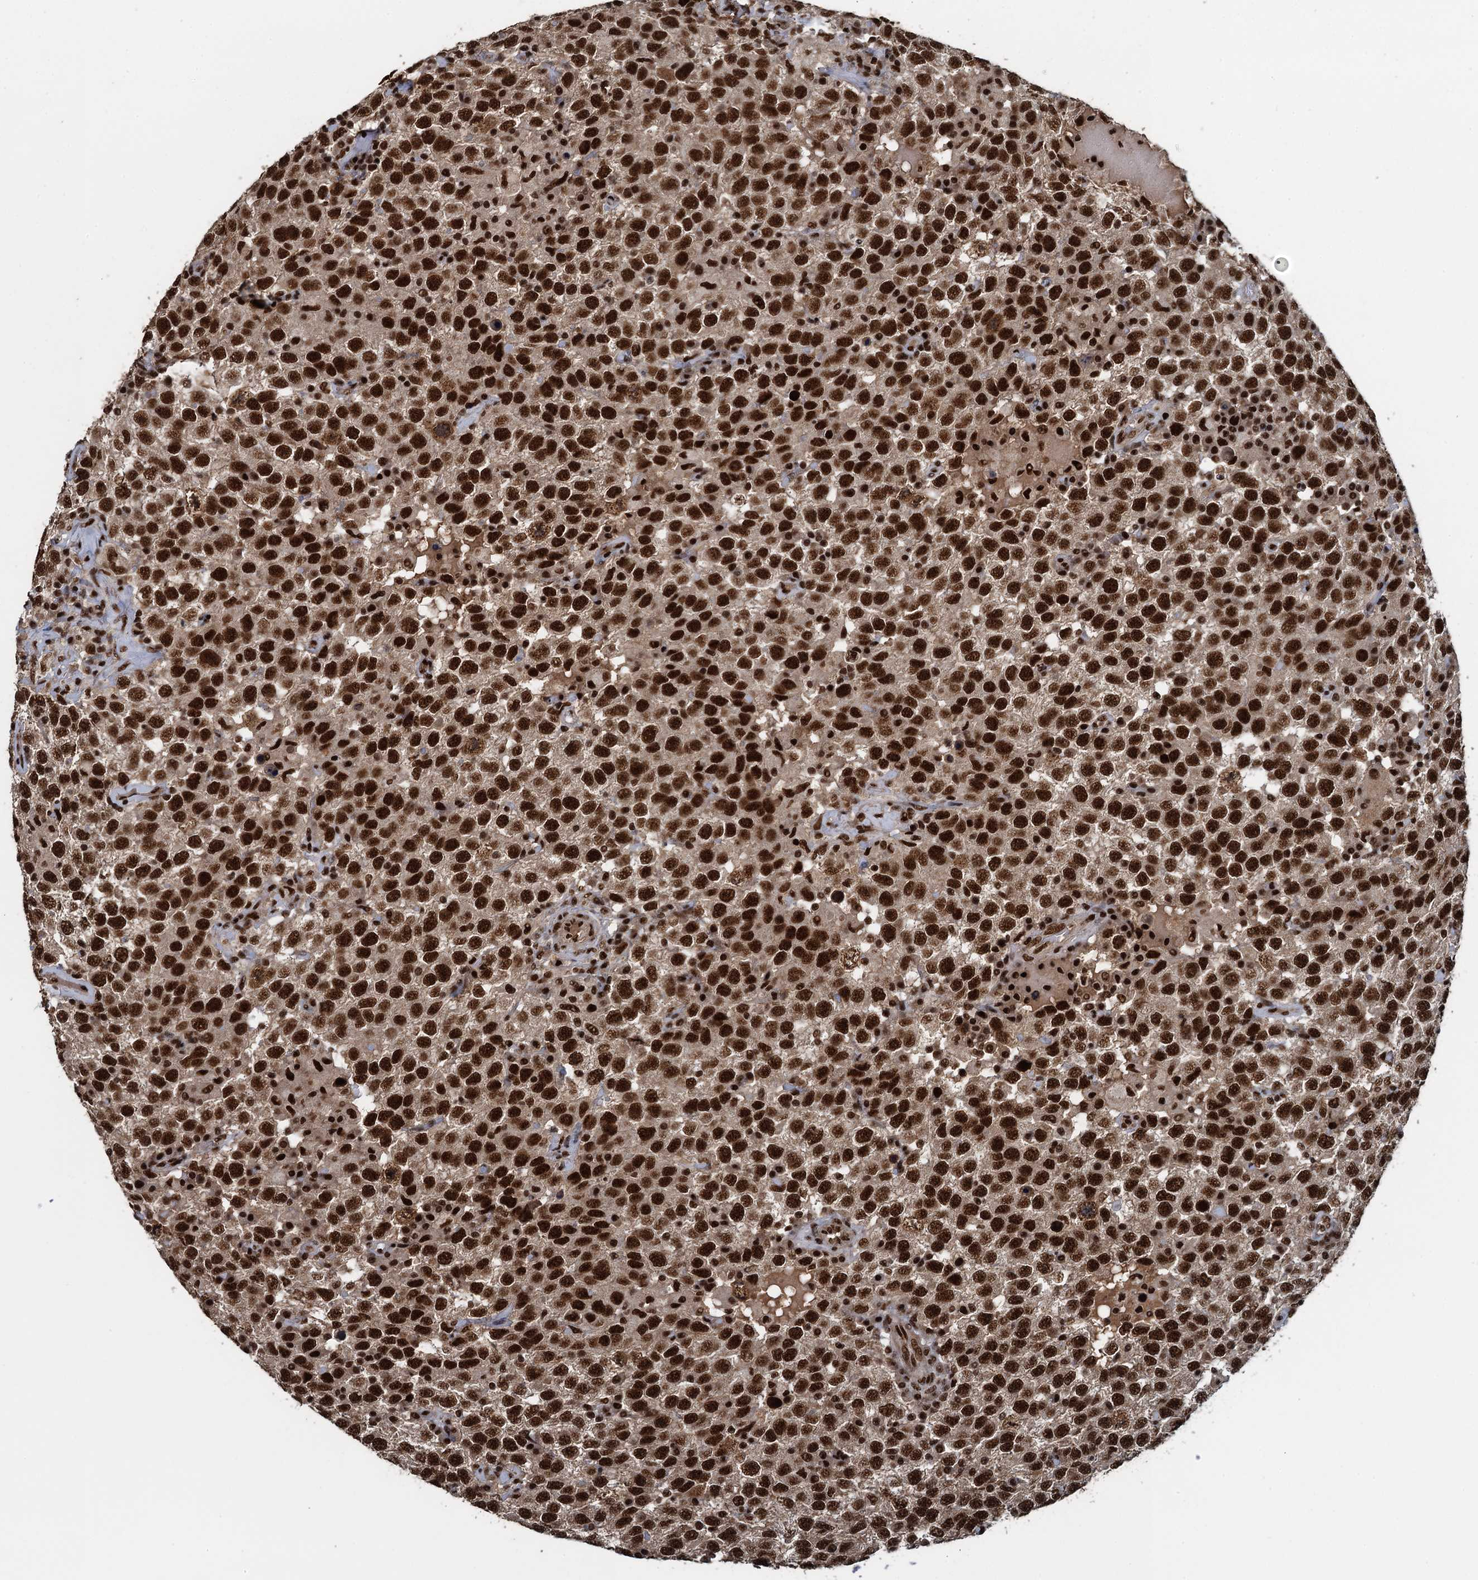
{"staining": {"intensity": "strong", "quantity": ">75%", "location": "nuclear"}, "tissue": "testis cancer", "cell_type": "Tumor cells", "image_type": "cancer", "snomed": [{"axis": "morphology", "description": "Seminoma, NOS"}, {"axis": "topography", "description": "Testis"}], "caption": "This is an image of IHC staining of testis cancer, which shows strong positivity in the nuclear of tumor cells.", "gene": "ZC3H18", "patient": {"sex": "male", "age": 41}}